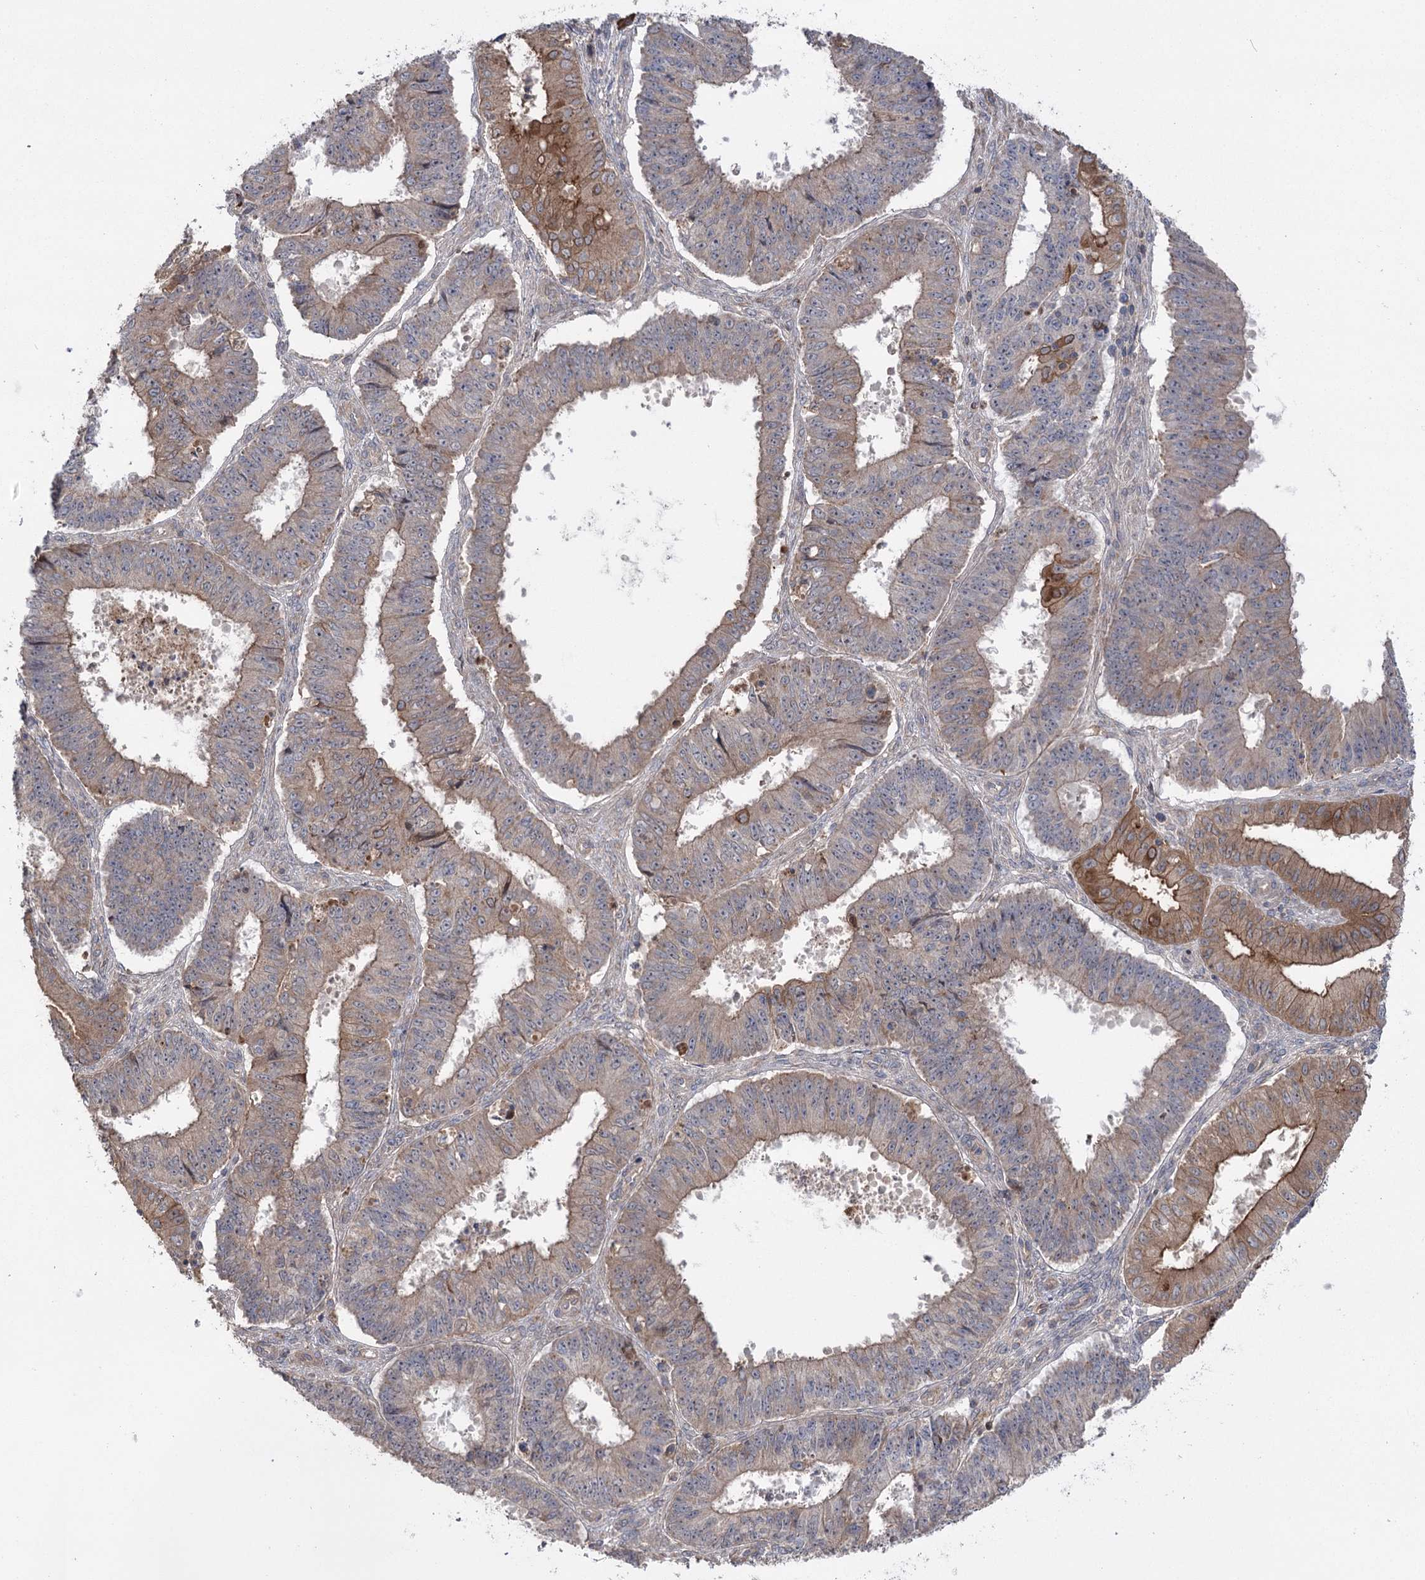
{"staining": {"intensity": "moderate", "quantity": "25%-75%", "location": "cytoplasmic/membranous"}, "tissue": "ovarian cancer", "cell_type": "Tumor cells", "image_type": "cancer", "snomed": [{"axis": "morphology", "description": "Carcinoma, endometroid"}, {"axis": "topography", "description": "Appendix"}, {"axis": "topography", "description": "Ovary"}], "caption": "An IHC image of neoplastic tissue is shown. Protein staining in brown shows moderate cytoplasmic/membranous positivity in ovarian cancer within tumor cells. Immunohistochemistry stains the protein in brown and the nuclei are stained blue.", "gene": "KCNN2", "patient": {"sex": "female", "age": 42}}